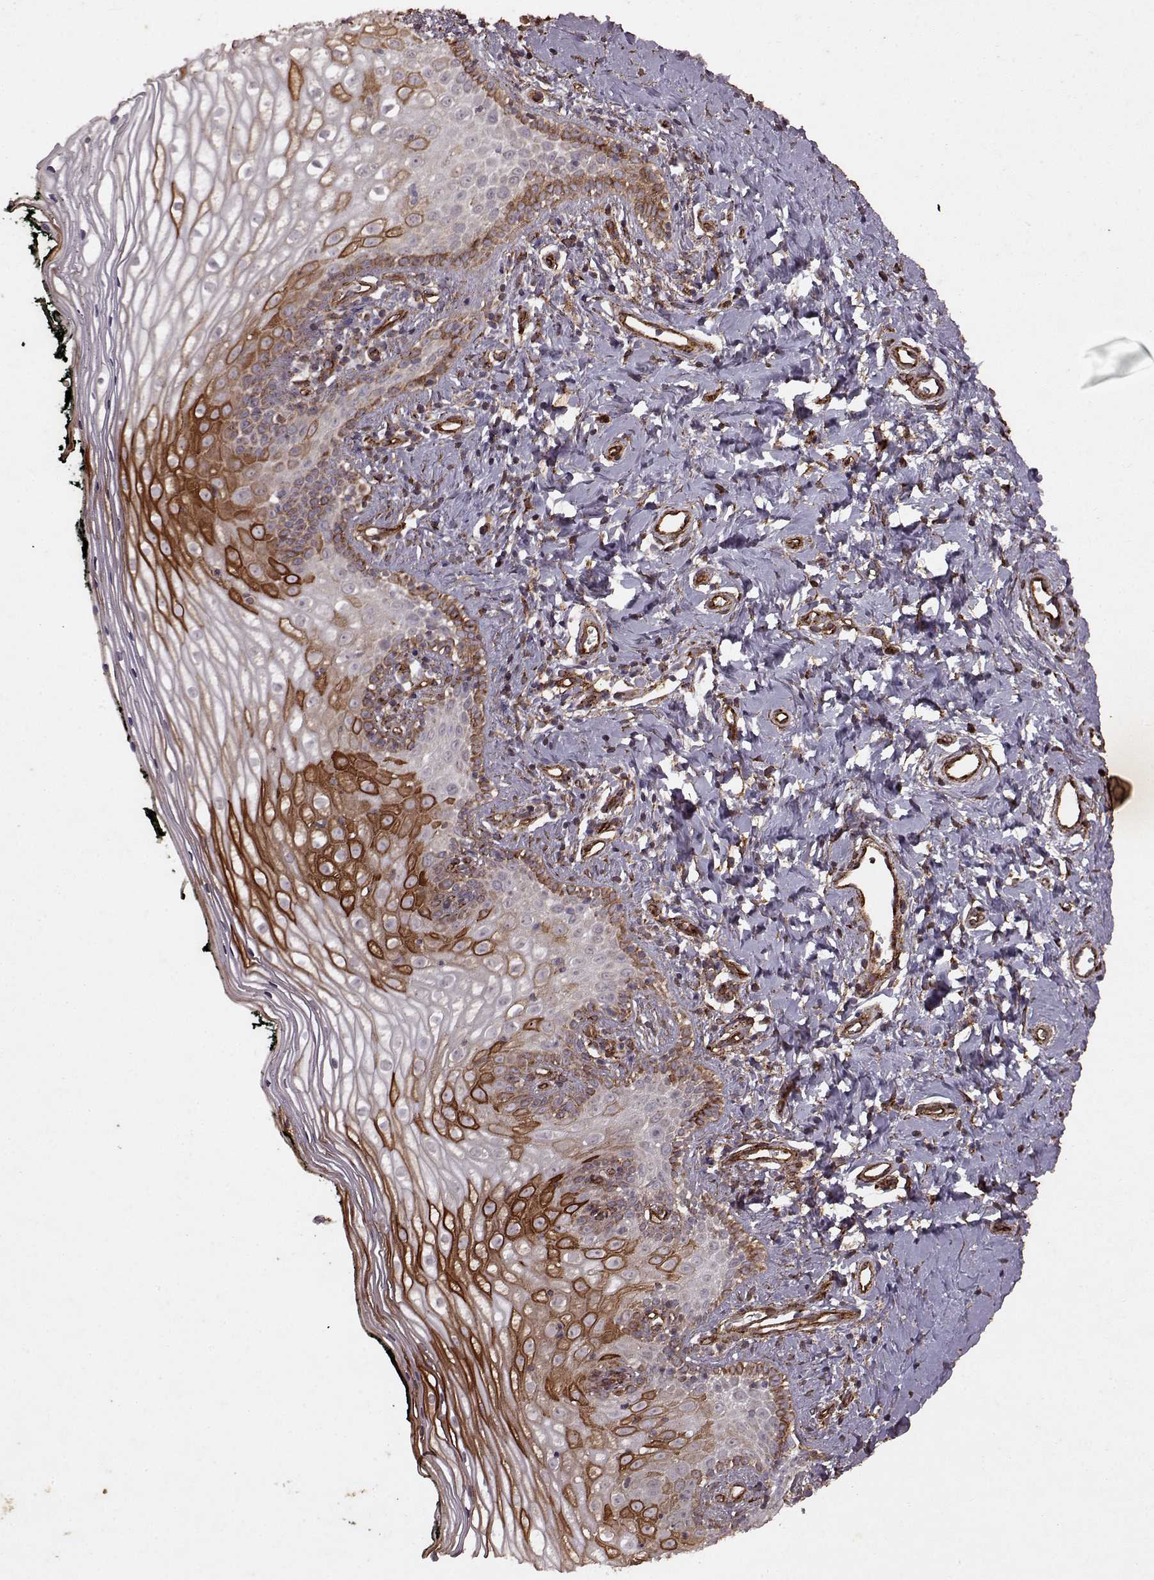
{"staining": {"intensity": "moderate", "quantity": "<25%", "location": "cytoplasmic/membranous"}, "tissue": "vagina", "cell_type": "Squamous epithelial cells", "image_type": "normal", "snomed": [{"axis": "morphology", "description": "Normal tissue, NOS"}, {"axis": "topography", "description": "Vagina"}], "caption": "Squamous epithelial cells exhibit low levels of moderate cytoplasmic/membranous expression in approximately <25% of cells in unremarkable vagina.", "gene": "ENSG00000285130", "patient": {"sex": "female", "age": 47}}